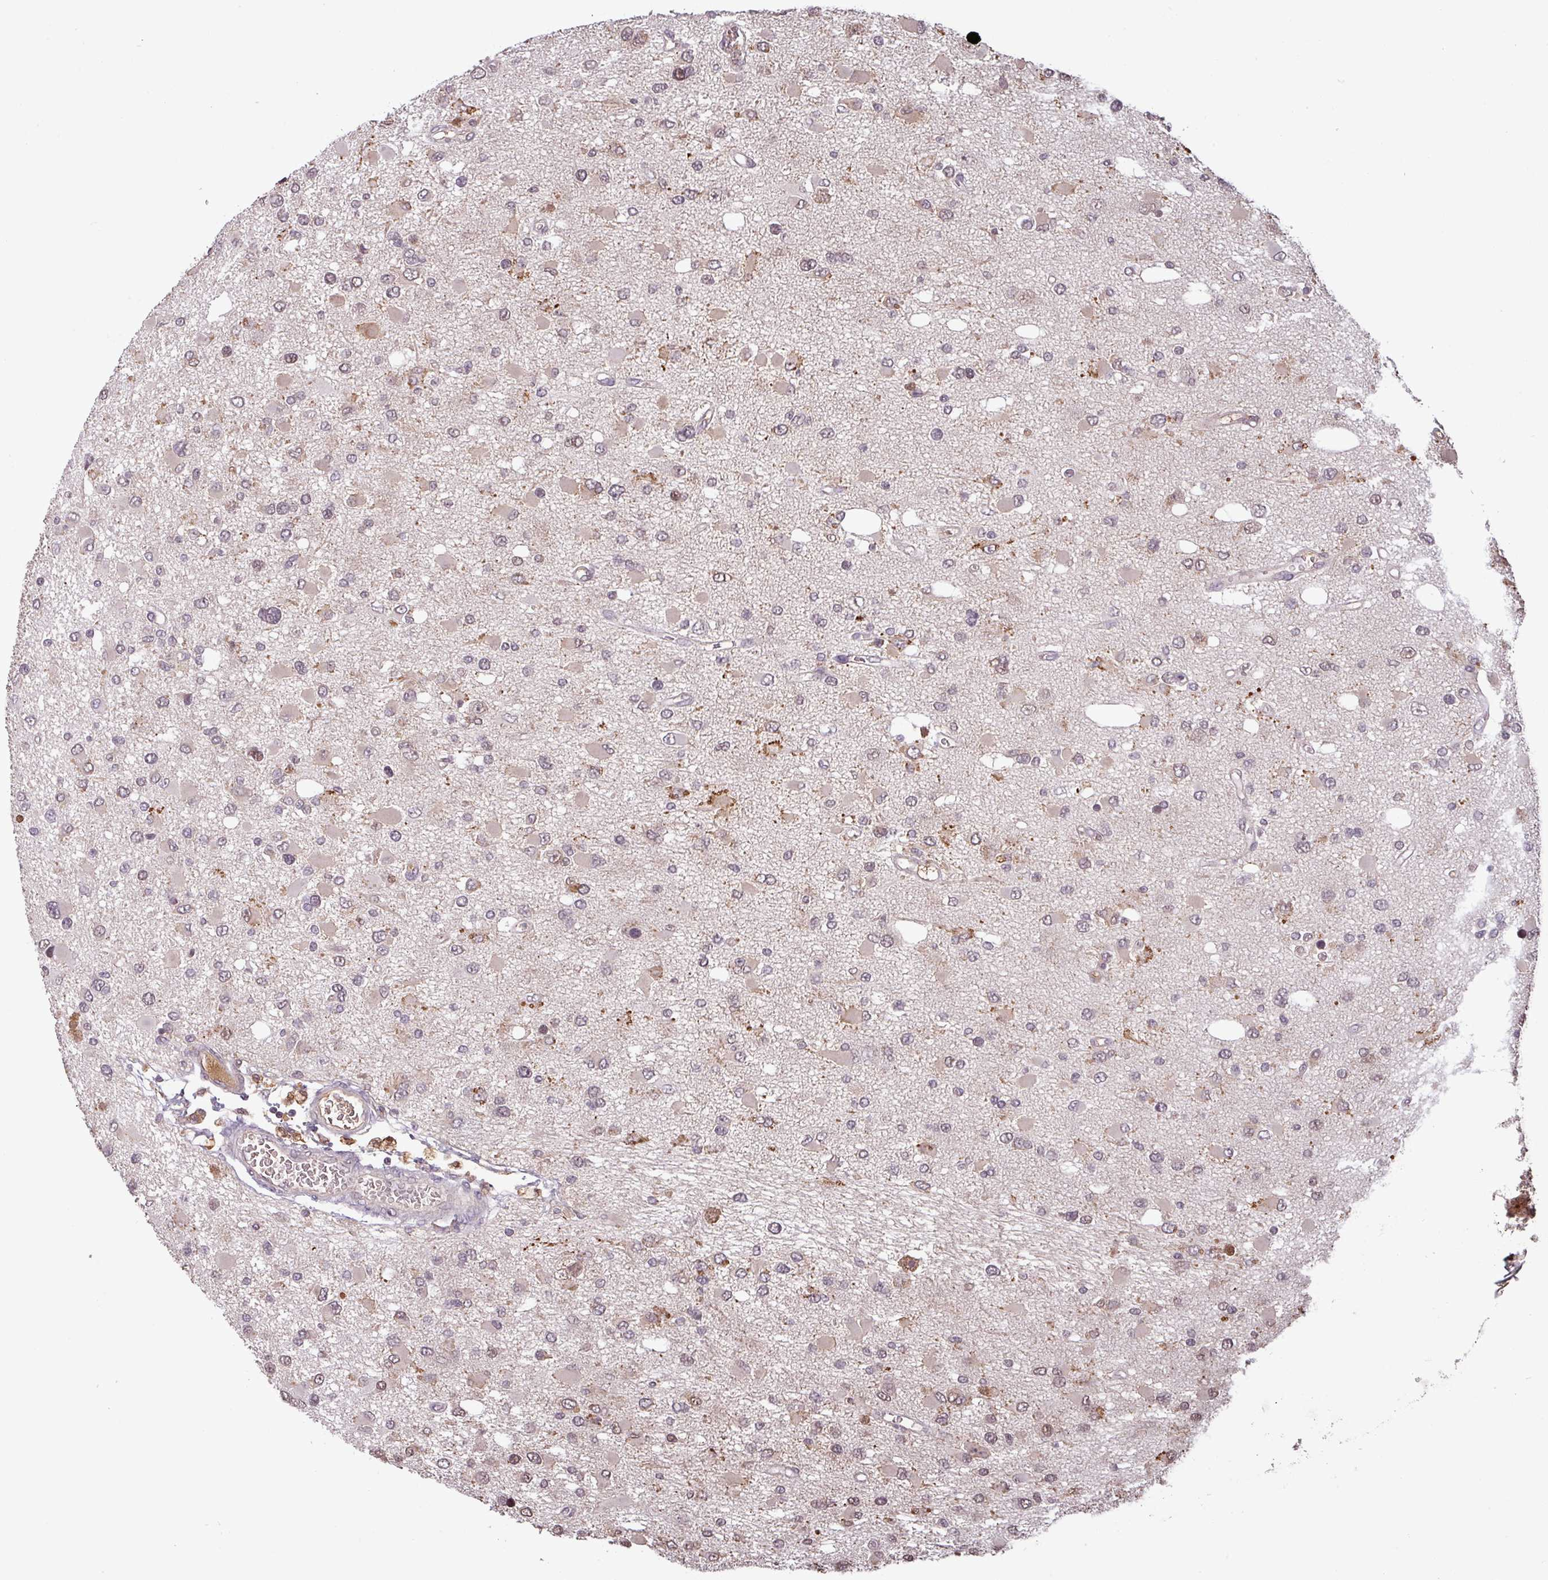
{"staining": {"intensity": "moderate", "quantity": "<25%", "location": "nuclear"}, "tissue": "glioma", "cell_type": "Tumor cells", "image_type": "cancer", "snomed": [{"axis": "morphology", "description": "Glioma, malignant, High grade"}, {"axis": "topography", "description": "Brain"}], "caption": "Glioma stained with DAB immunohistochemistry reveals low levels of moderate nuclear staining in approximately <25% of tumor cells.", "gene": "NOB1", "patient": {"sex": "male", "age": 53}}